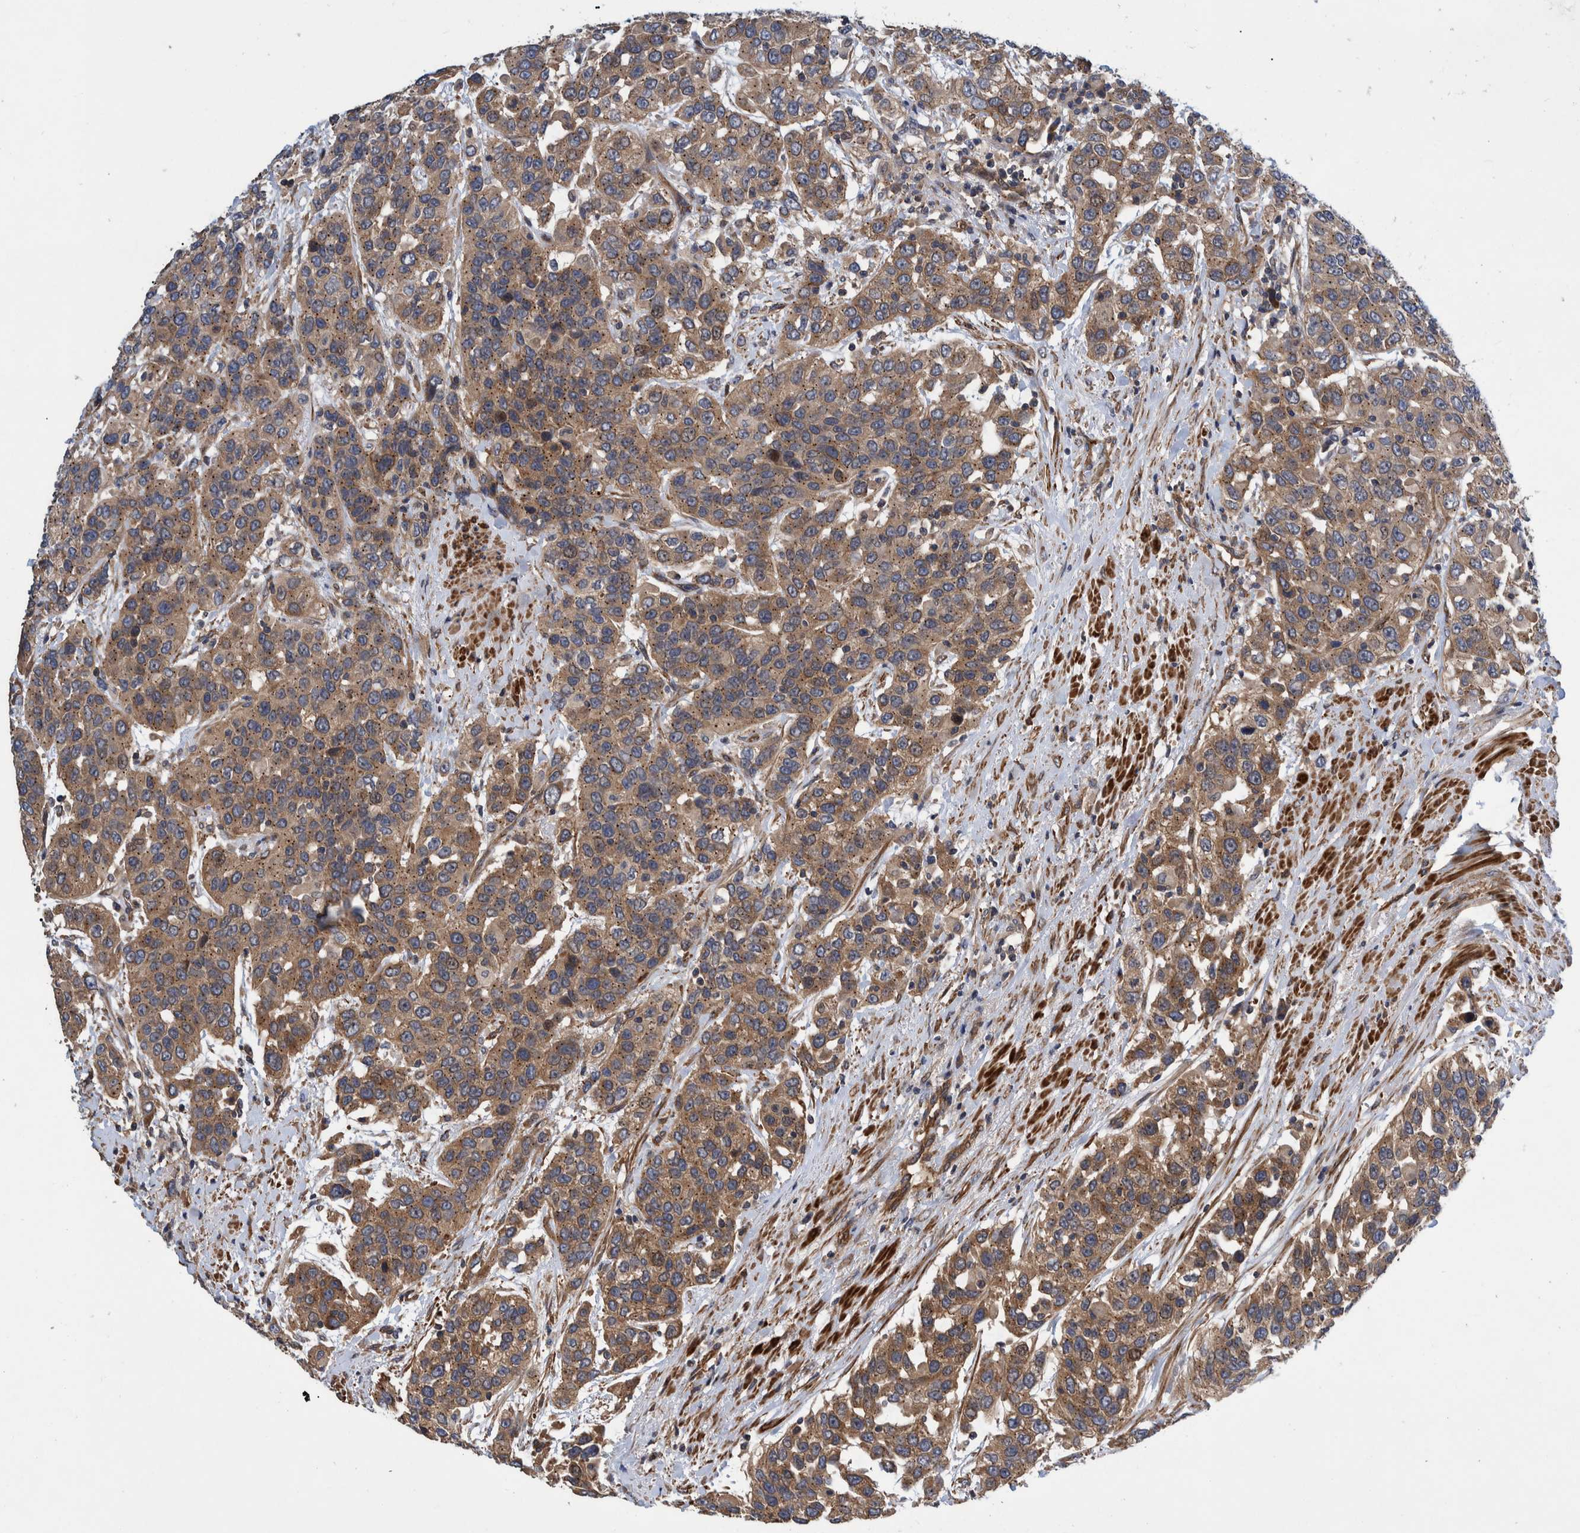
{"staining": {"intensity": "moderate", "quantity": ">75%", "location": "cytoplasmic/membranous"}, "tissue": "urothelial cancer", "cell_type": "Tumor cells", "image_type": "cancer", "snomed": [{"axis": "morphology", "description": "Urothelial carcinoma, High grade"}, {"axis": "topography", "description": "Urinary bladder"}], "caption": "This is an image of immunohistochemistry (IHC) staining of urothelial carcinoma (high-grade), which shows moderate staining in the cytoplasmic/membranous of tumor cells.", "gene": "GRPEL2", "patient": {"sex": "female", "age": 80}}